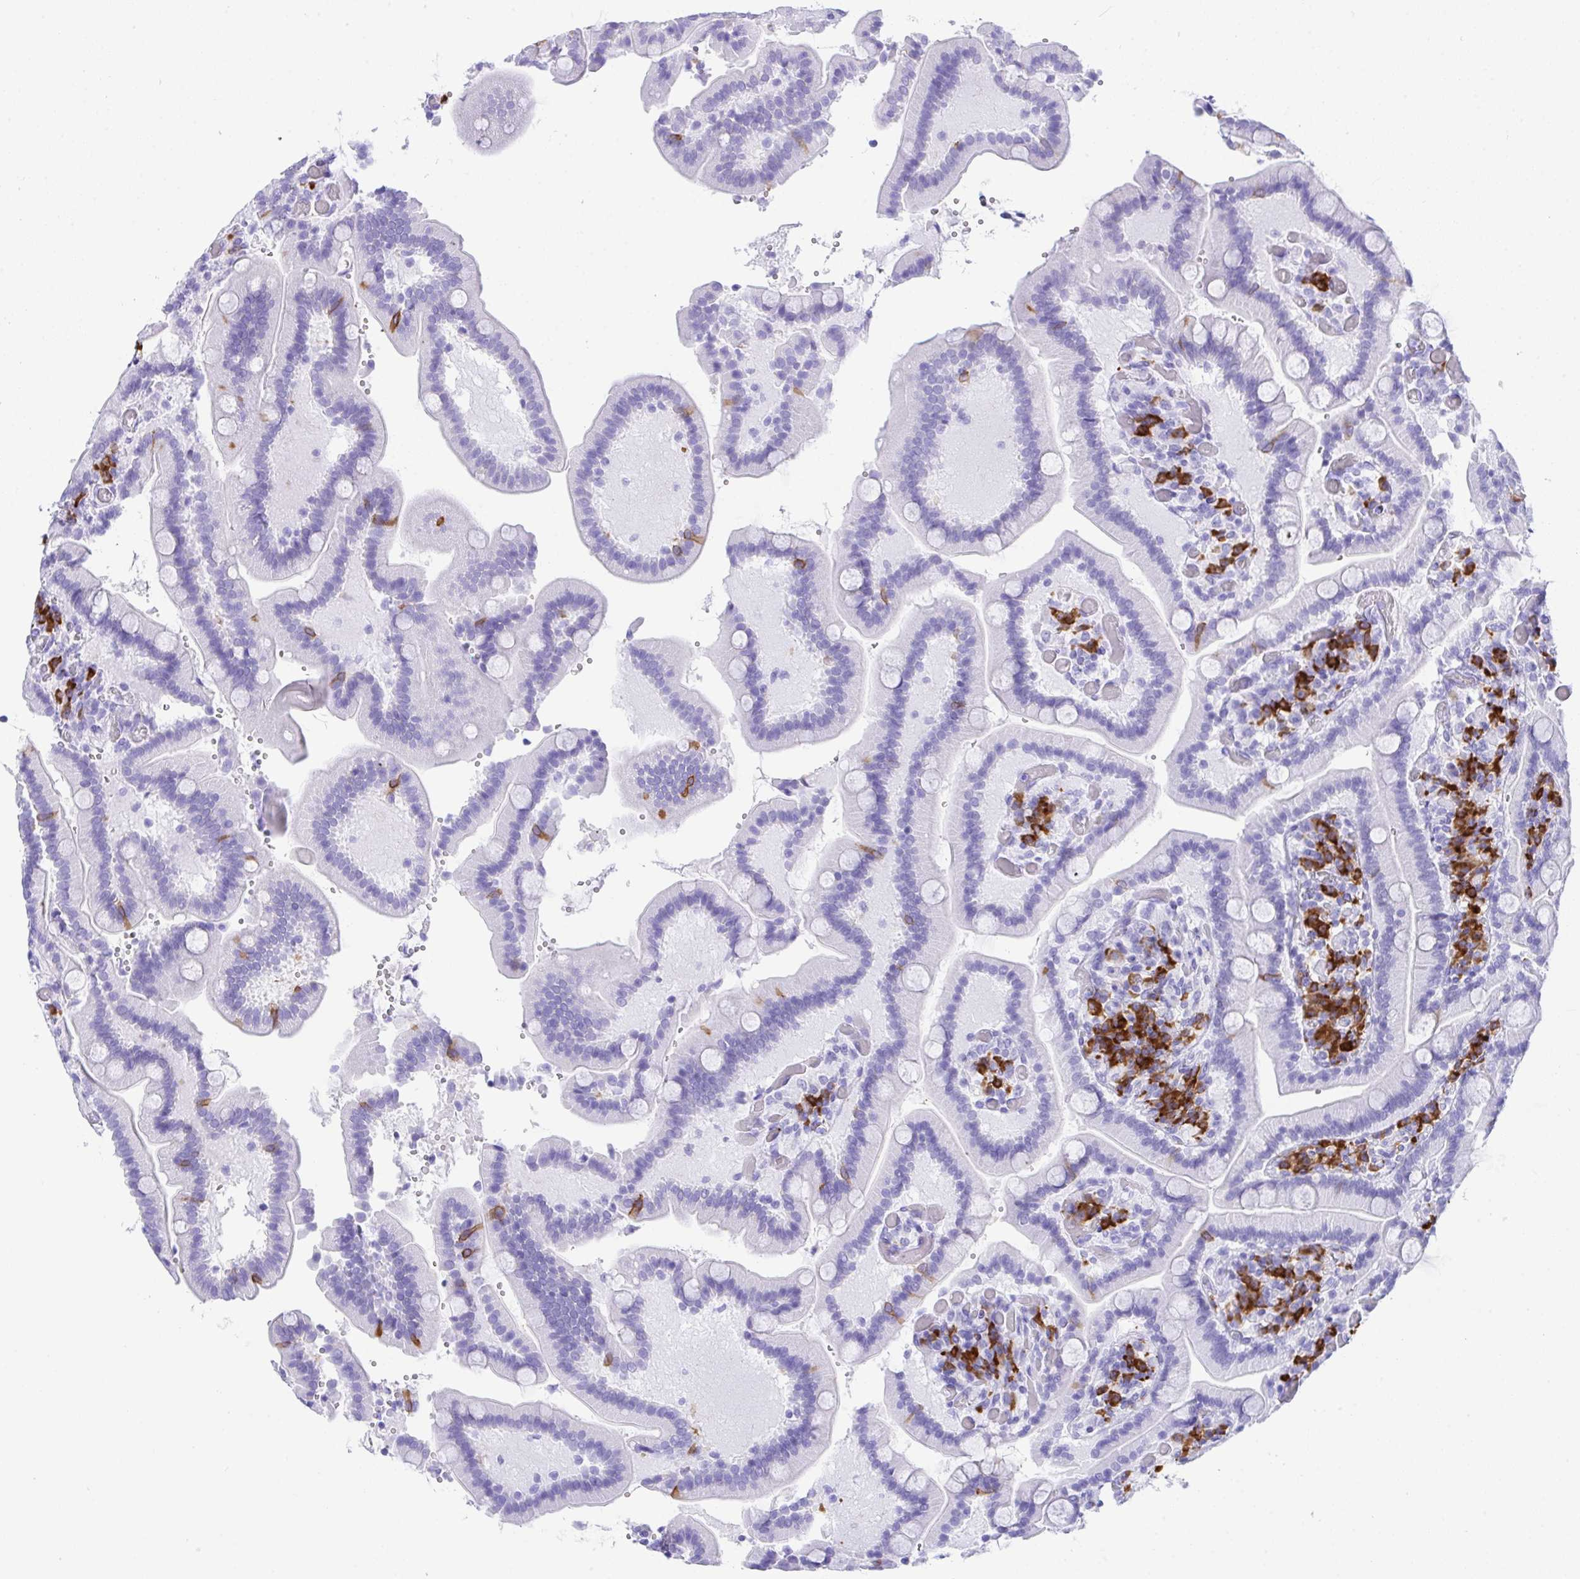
{"staining": {"intensity": "negative", "quantity": "none", "location": "none"}, "tissue": "duodenum", "cell_type": "Glandular cells", "image_type": "normal", "snomed": [{"axis": "morphology", "description": "Normal tissue, NOS"}, {"axis": "topography", "description": "Duodenum"}], "caption": "Human duodenum stained for a protein using IHC reveals no expression in glandular cells.", "gene": "BEST4", "patient": {"sex": "female", "age": 62}}